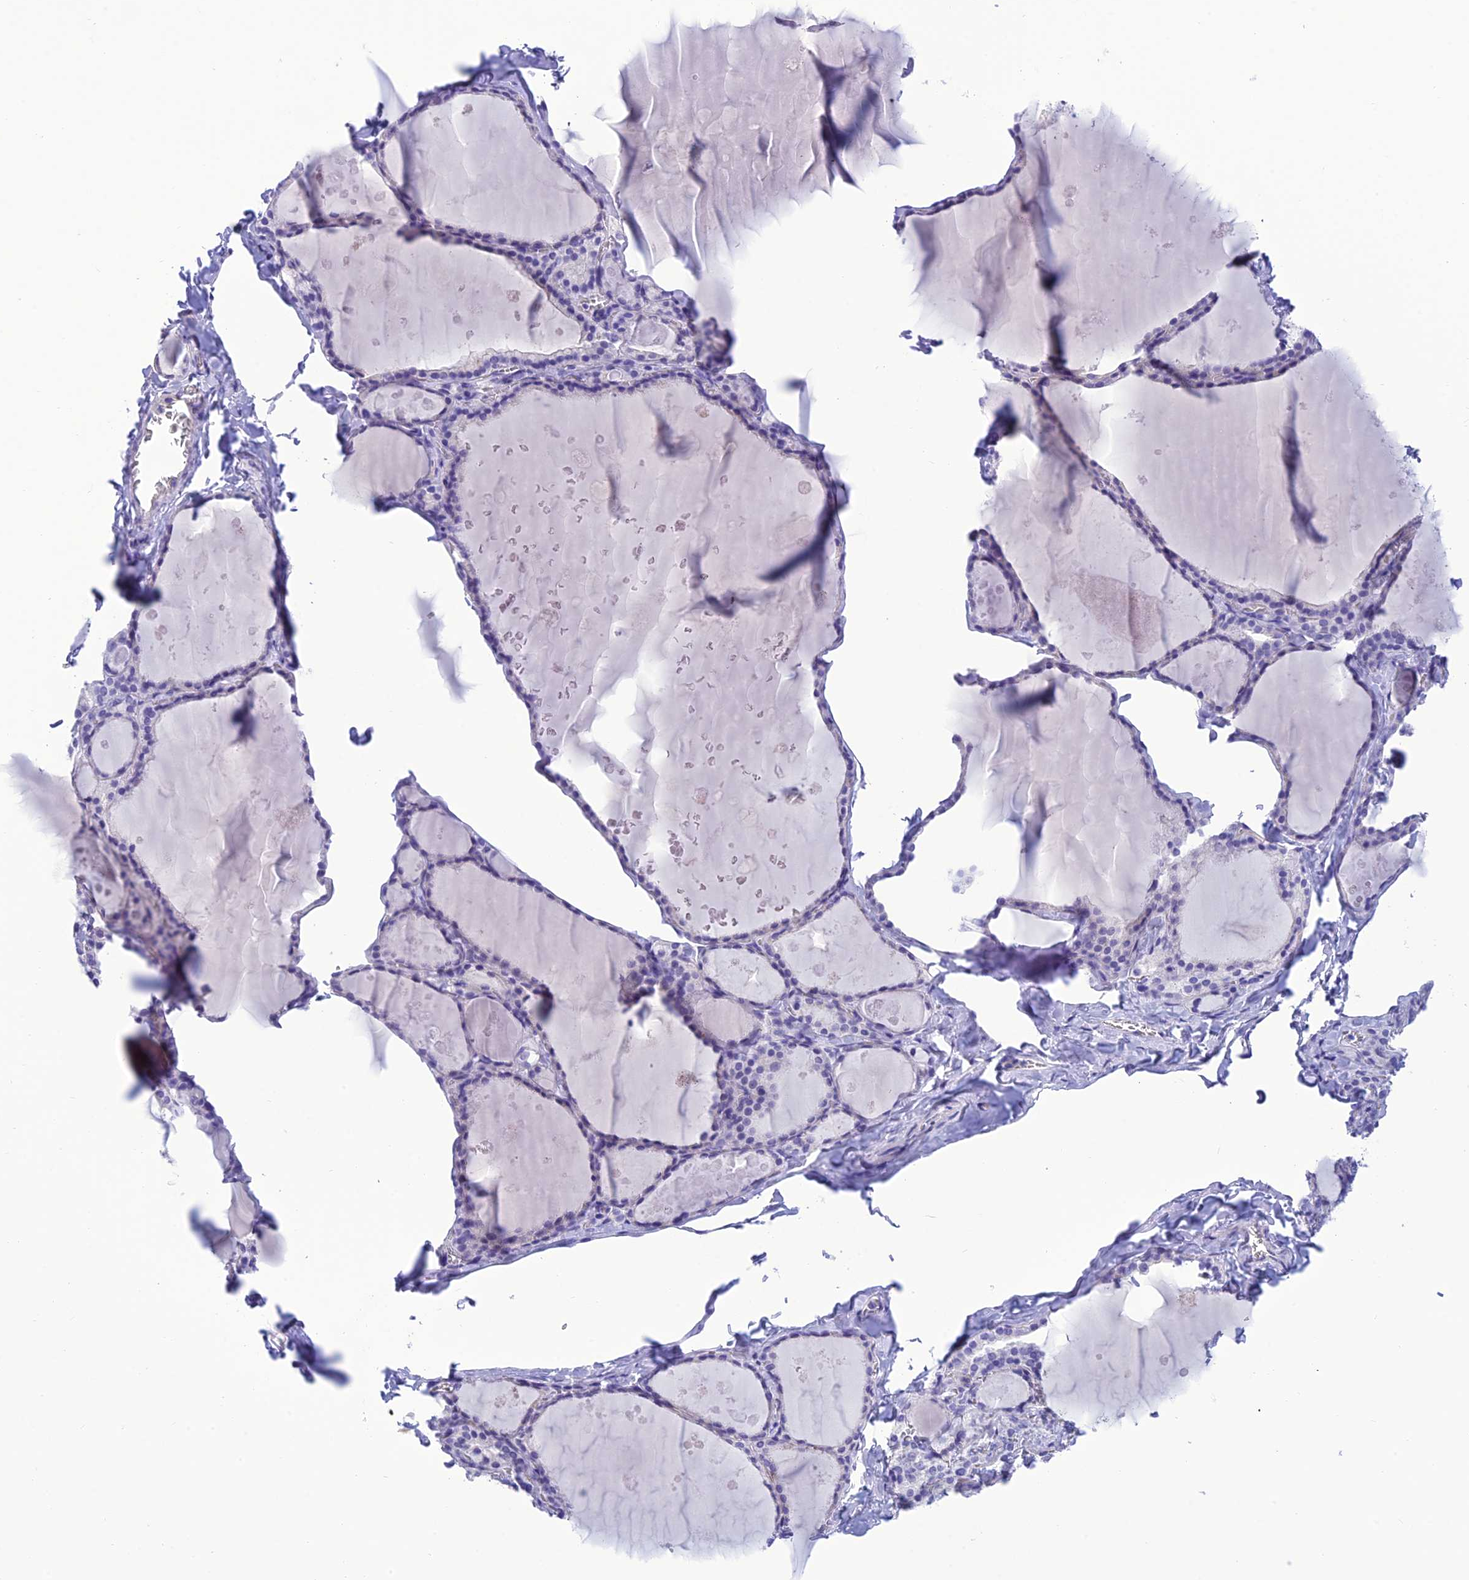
{"staining": {"intensity": "negative", "quantity": "none", "location": "none"}, "tissue": "thyroid gland", "cell_type": "Glandular cells", "image_type": "normal", "snomed": [{"axis": "morphology", "description": "Normal tissue, NOS"}, {"axis": "topography", "description": "Thyroid gland"}], "caption": "The histopathology image displays no significant staining in glandular cells of thyroid gland.", "gene": "C17orf67", "patient": {"sex": "male", "age": 56}}